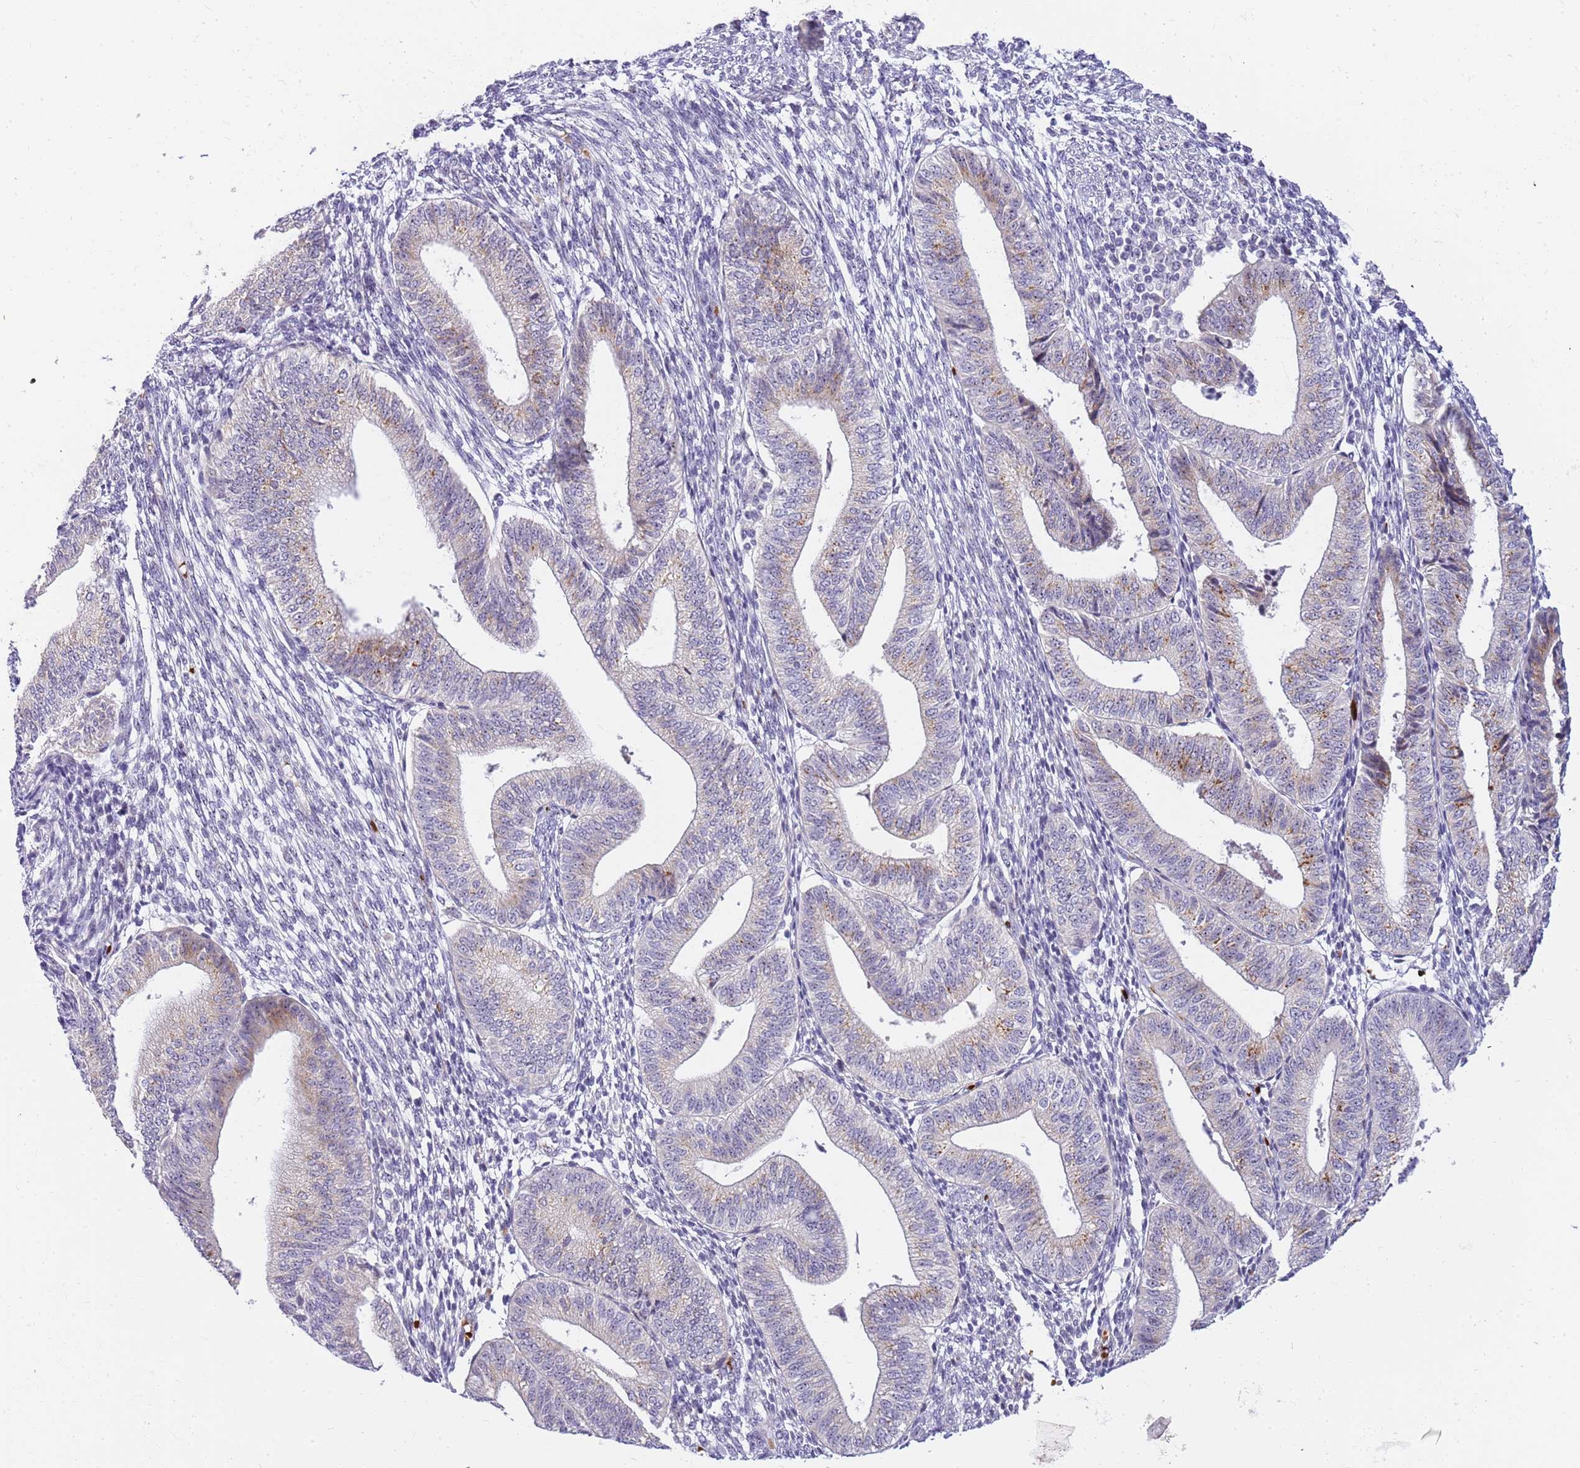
{"staining": {"intensity": "negative", "quantity": "none", "location": "none"}, "tissue": "endometrium", "cell_type": "Cells in endometrial stroma", "image_type": "normal", "snomed": [{"axis": "morphology", "description": "Normal tissue, NOS"}, {"axis": "topography", "description": "Endometrium"}], "caption": "A photomicrograph of human endometrium is negative for staining in cells in endometrial stroma. (Brightfield microscopy of DAB immunohistochemistry at high magnification).", "gene": "DNAJA3", "patient": {"sex": "female", "age": 34}}